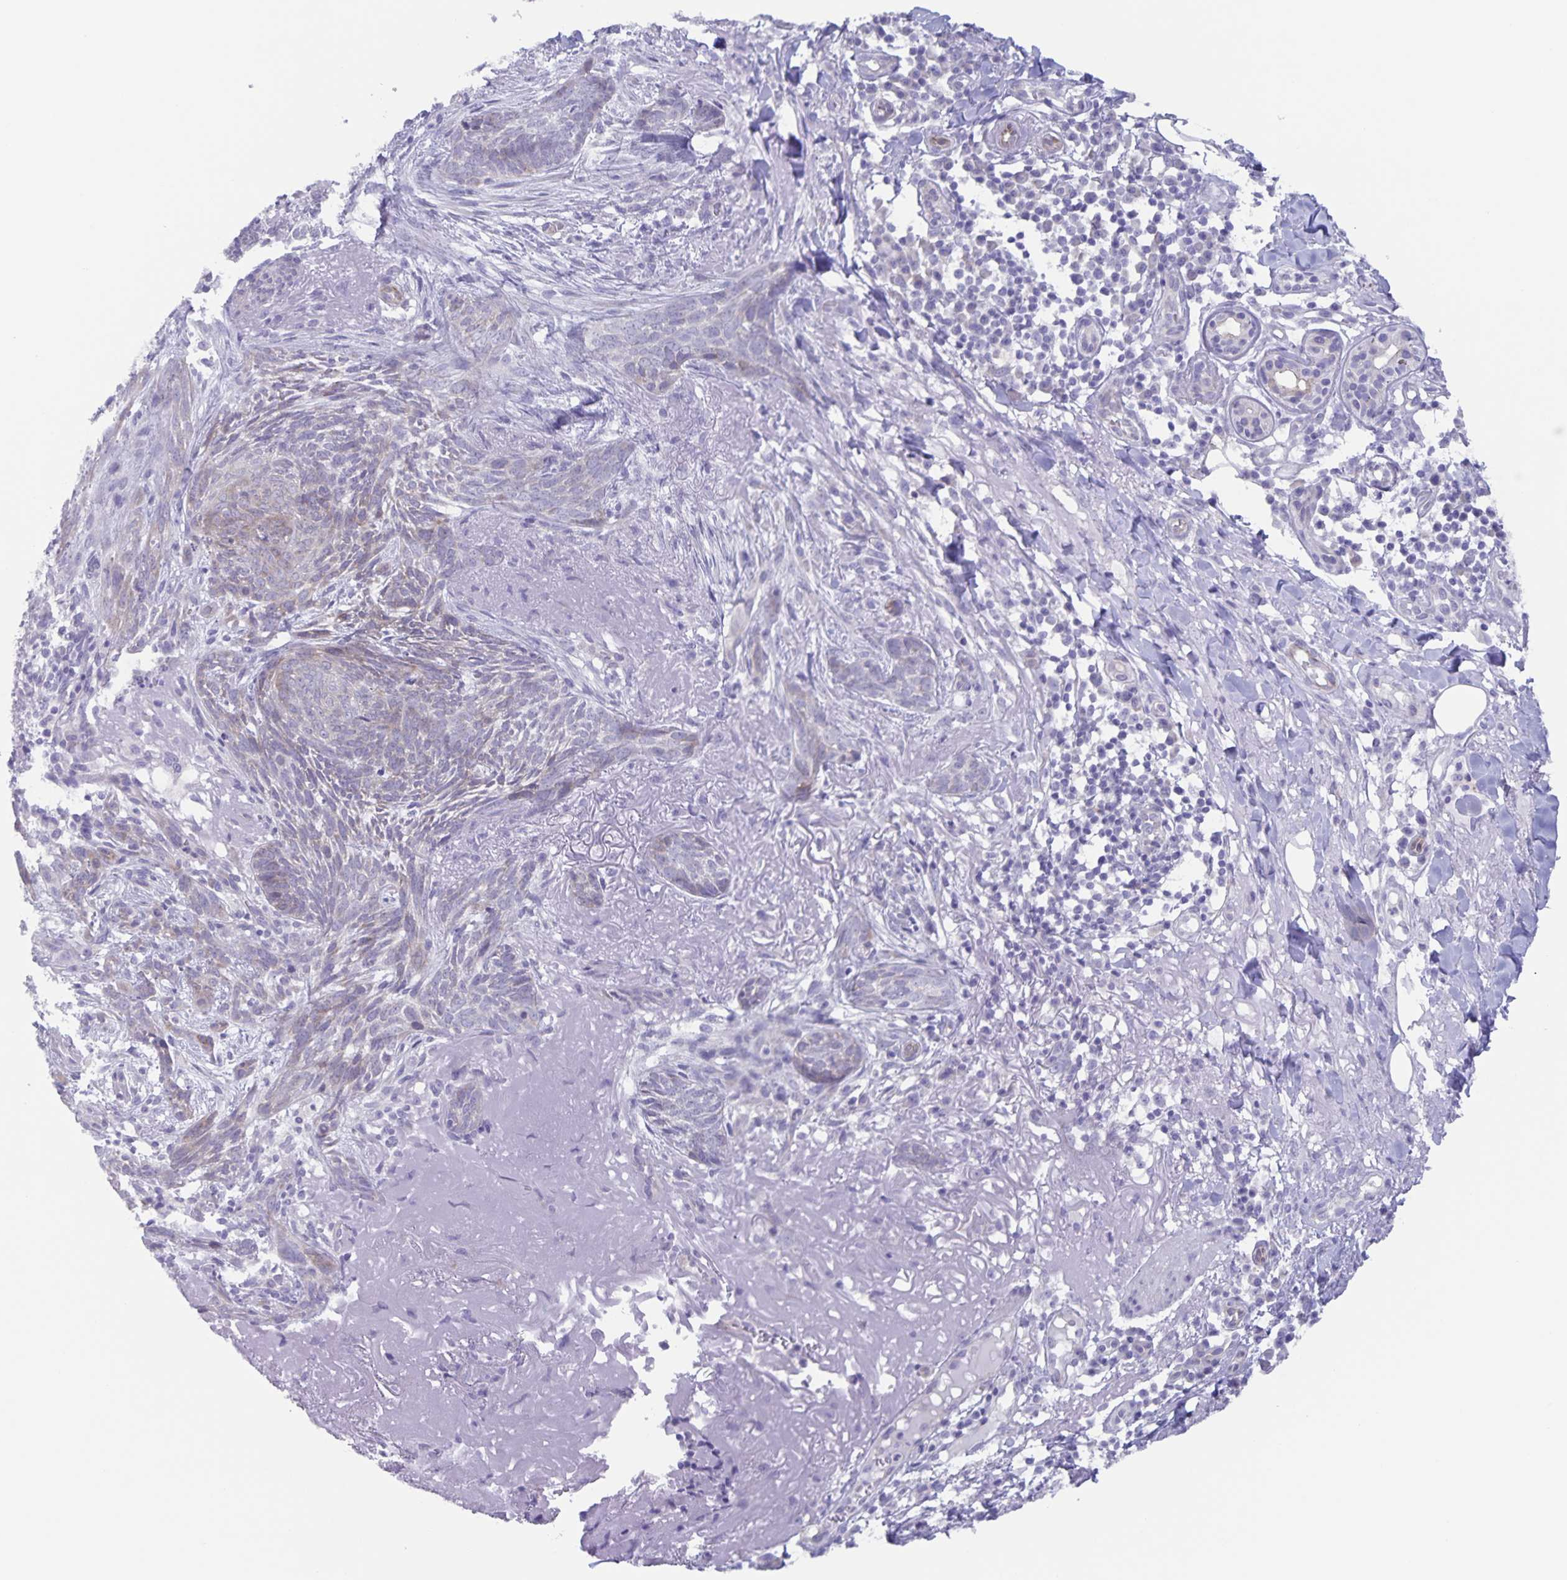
{"staining": {"intensity": "weak", "quantity": "<25%", "location": "cytoplasmic/membranous"}, "tissue": "skin cancer", "cell_type": "Tumor cells", "image_type": "cancer", "snomed": [{"axis": "morphology", "description": "Basal cell carcinoma"}, {"axis": "topography", "description": "Skin"}], "caption": "Photomicrograph shows no significant protein staining in tumor cells of basal cell carcinoma (skin).", "gene": "AQP4", "patient": {"sex": "female", "age": 93}}